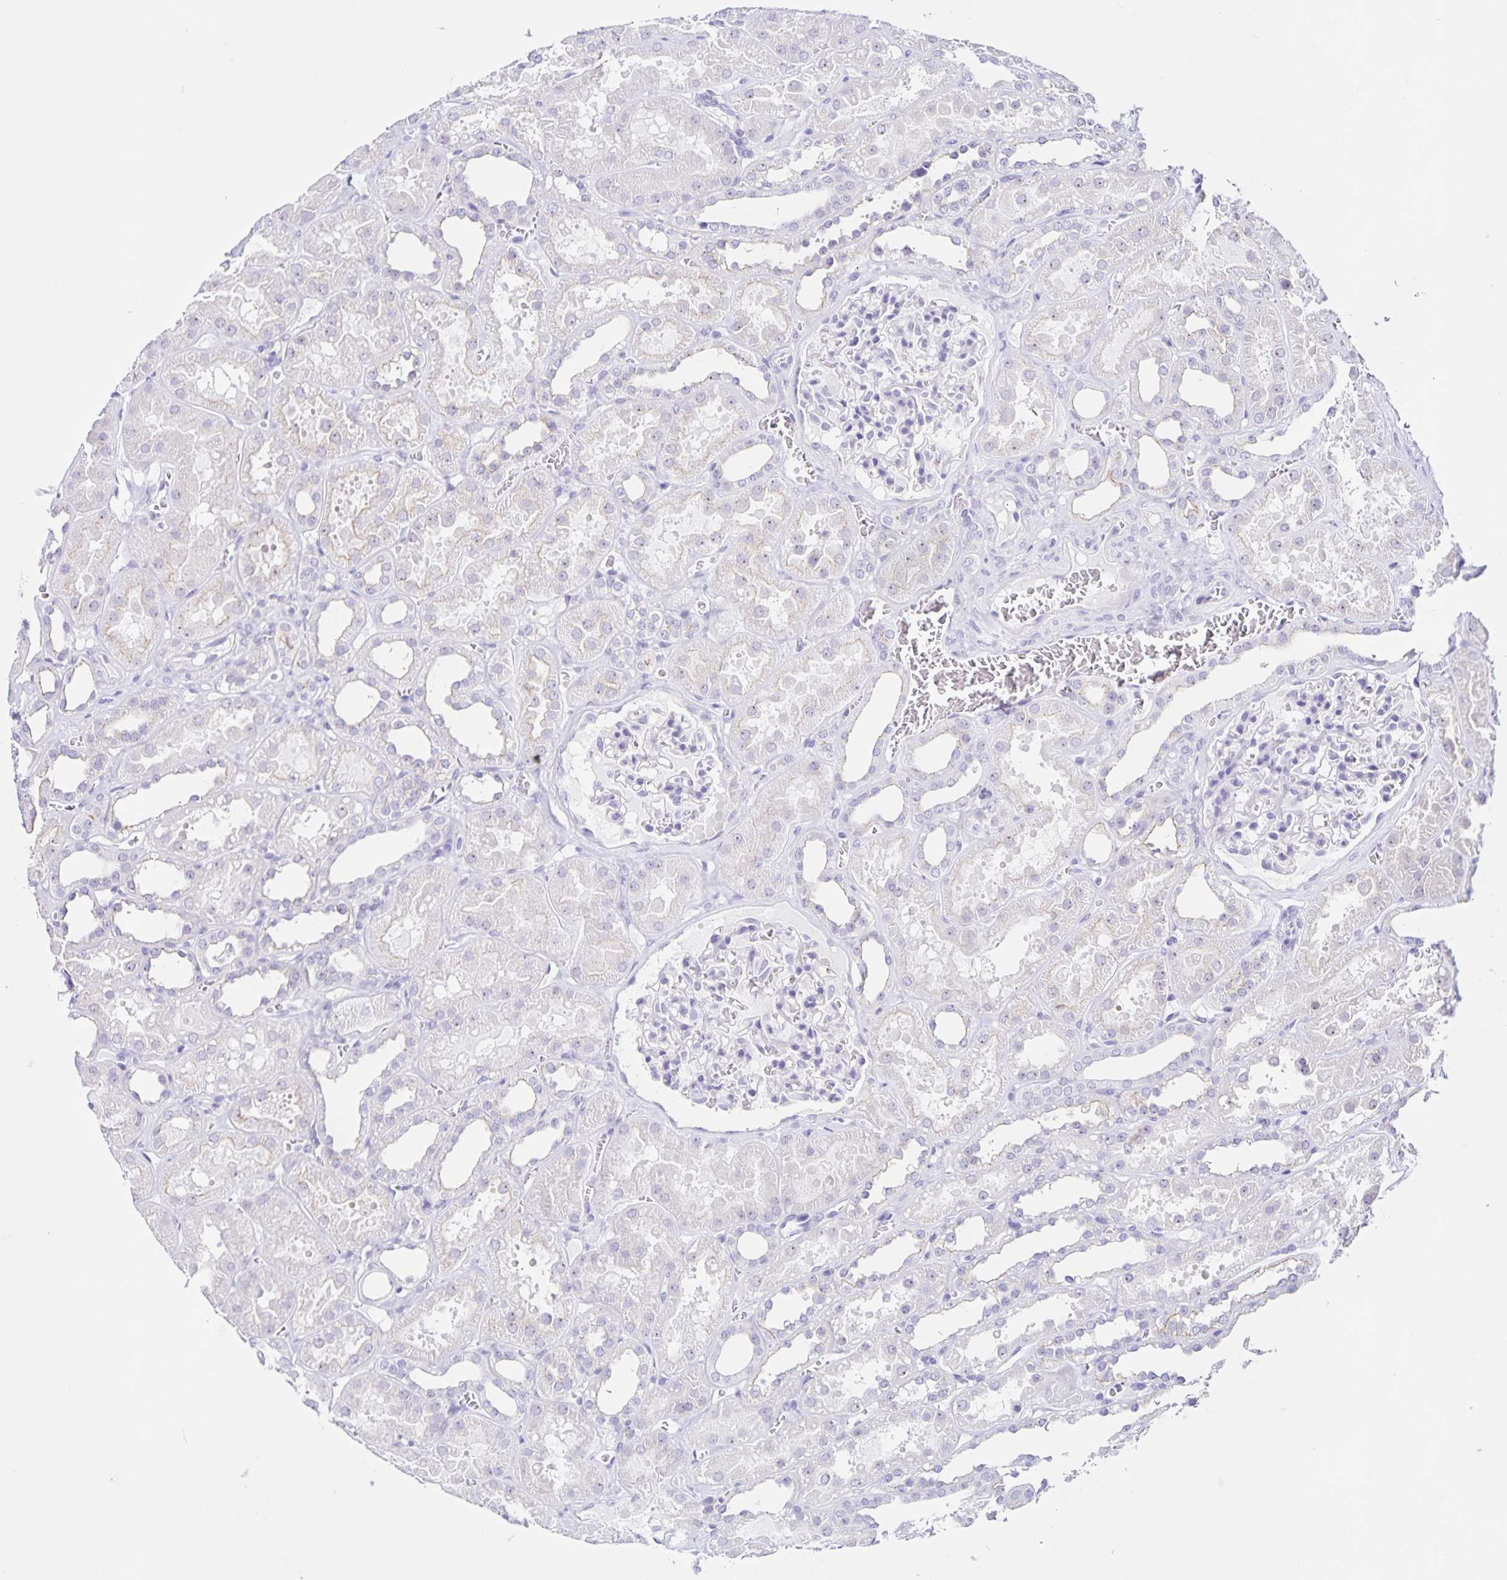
{"staining": {"intensity": "negative", "quantity": "none", "location": "none"}, "tissue": "kidney", "cell_type": "Cells in glomeruli", "image_type": "normal", "snomed": [{"axis": "morphology", "description": "Normal tissue, NOS"}, {"axis": "topography", "description": "Kidney"}], "caption": "An image of human kidney is negative for staining in cells in glomeruli. (DAB (3,3'-diaminobenzidine) immunohistochemistry visualized using brightfield microscopy, high magnification).", "gene": "FAM170A", "patient": {"sex": "female", "age": 41}}